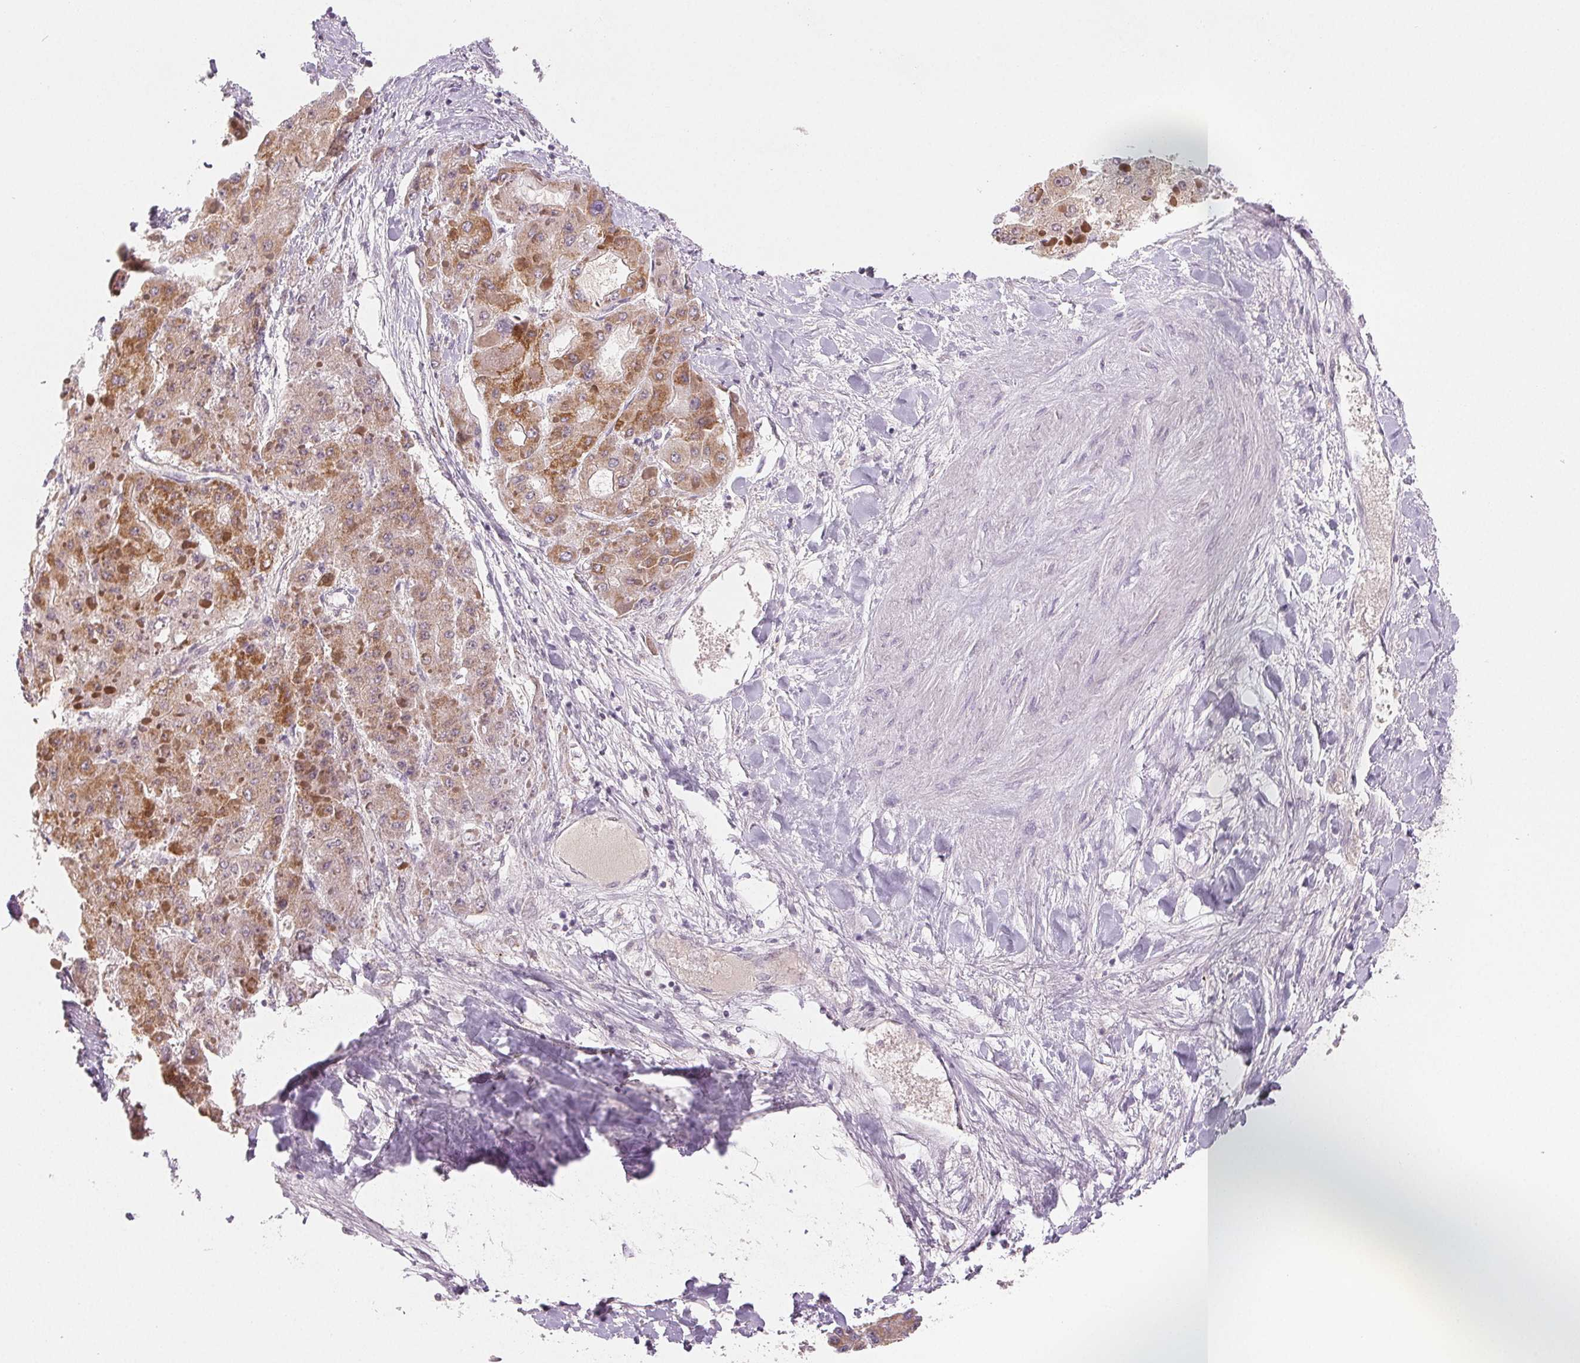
{"staining": {"intensity": "moderate", "quantity": ">75%", "location": "cytoplasmic/membranous"}, "tissue": "liver cancer", "cell_type": "Tumor cells", "image_type": "cancer", "snomed": [{"axis": "morphology", "description": "Carcinoma, Hepatocellular, NOS"}, {"axis": "topography", "description": "Liver"}], "caption": "DAB immunohistochemical staining of liver cancer exhibits moderate cytoplasmic/membranous protein staining in approximately >75% of tumor cells. The protein of interest is shown in brown color, while the nuclei are stained blue.", "gene": "HINT2", "patient": {"sex": "female", "age": 73}}